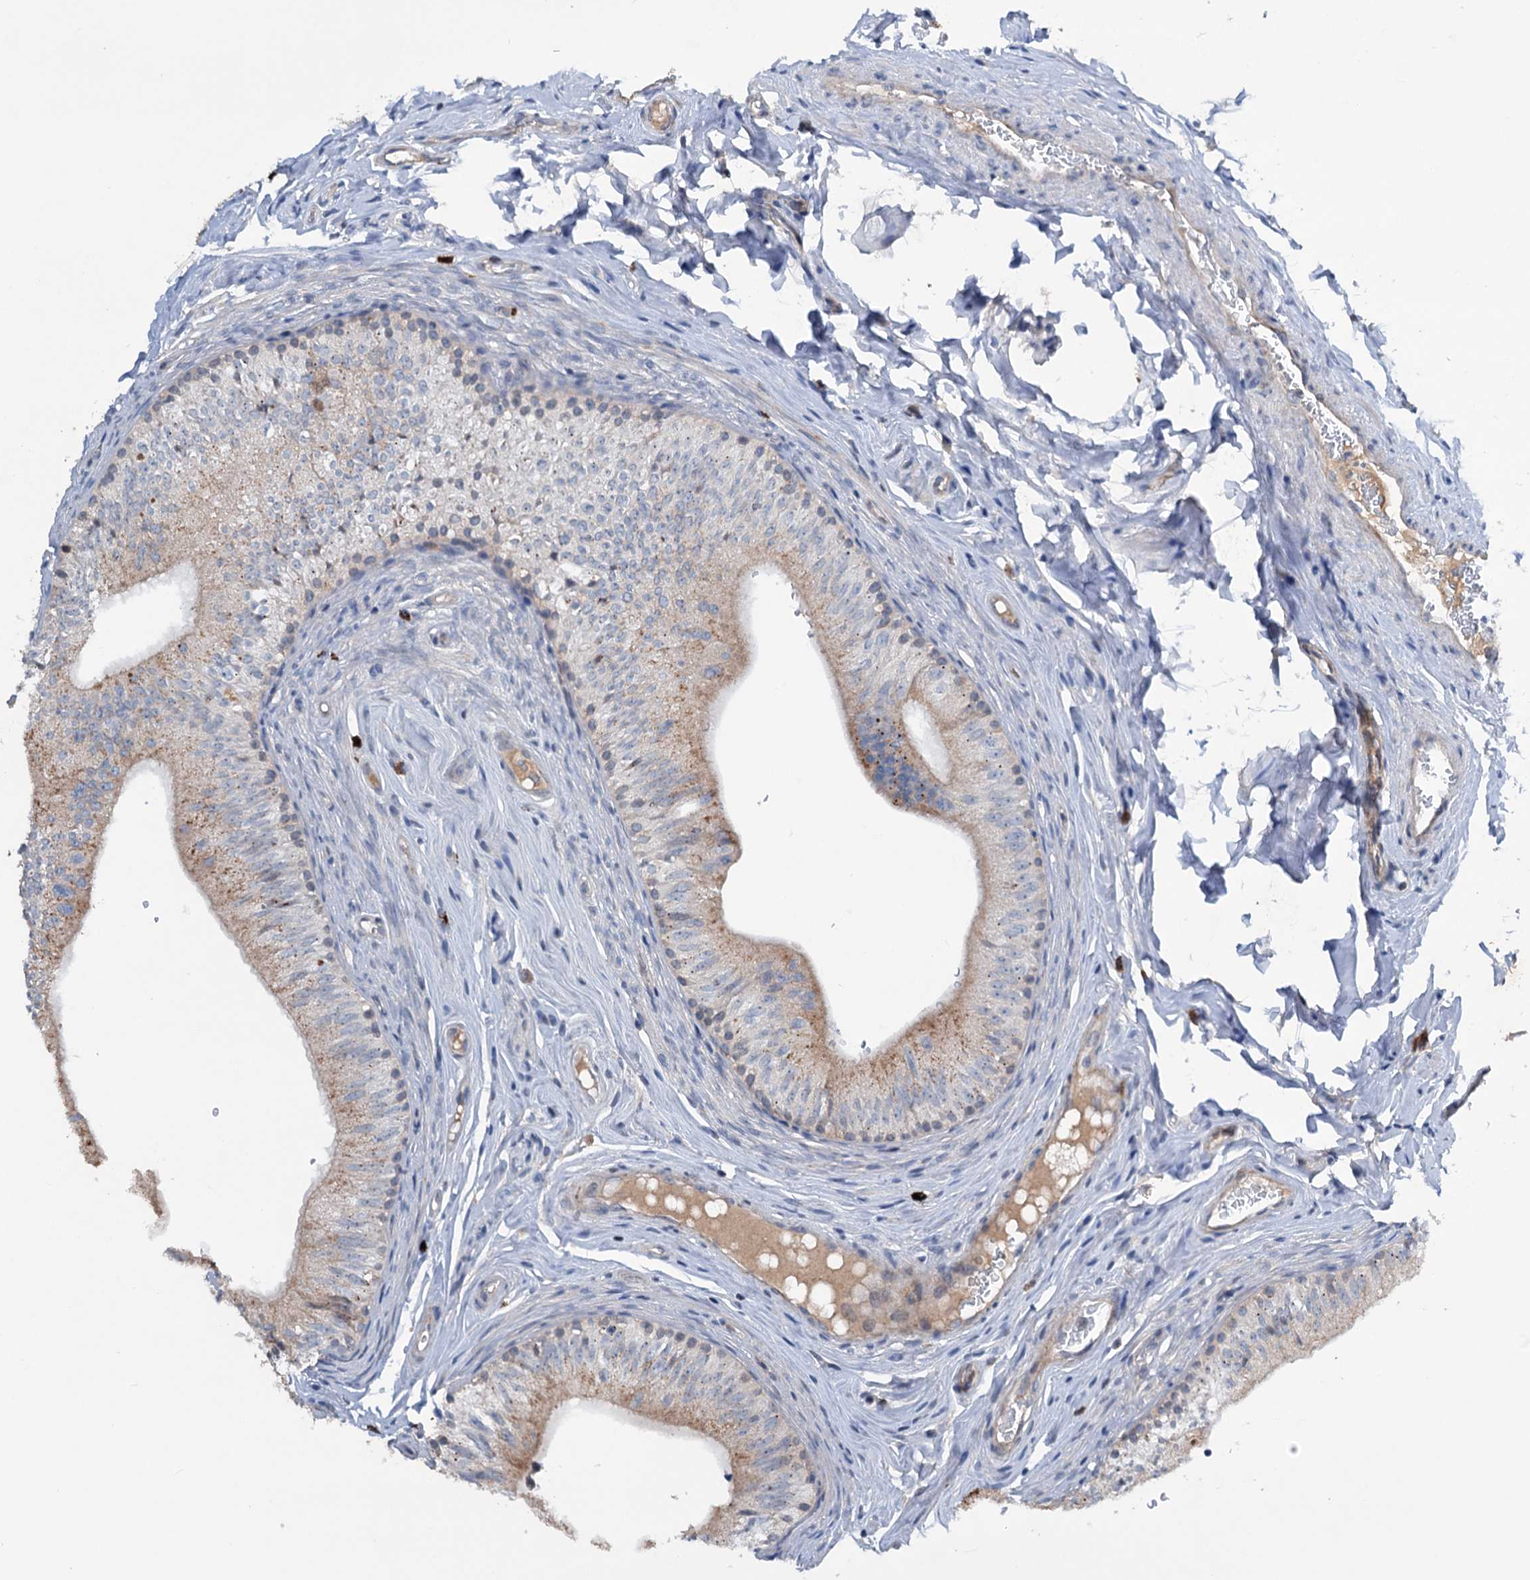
{"staining": {"intensity": "moderate", "quantity": "<25%", "location": "cytoplasmic/membranous"}, "tissue": "epididymis", "cell_type": "Glandular cells", "image_type": "normal", "snomed": [{"axis": "morphology", "description": "Normal tissue, NOS"}, {"axis": "topography", "description": "Epididymis"}], "caption": "Human epididymis stained with a brown dye demonstrates moderate cytoplasmic/membranous positive staining in approximately <25% of glandular cells.", "gene": "NCAPD2", "patient": {"sex": "male", "age": 46}}